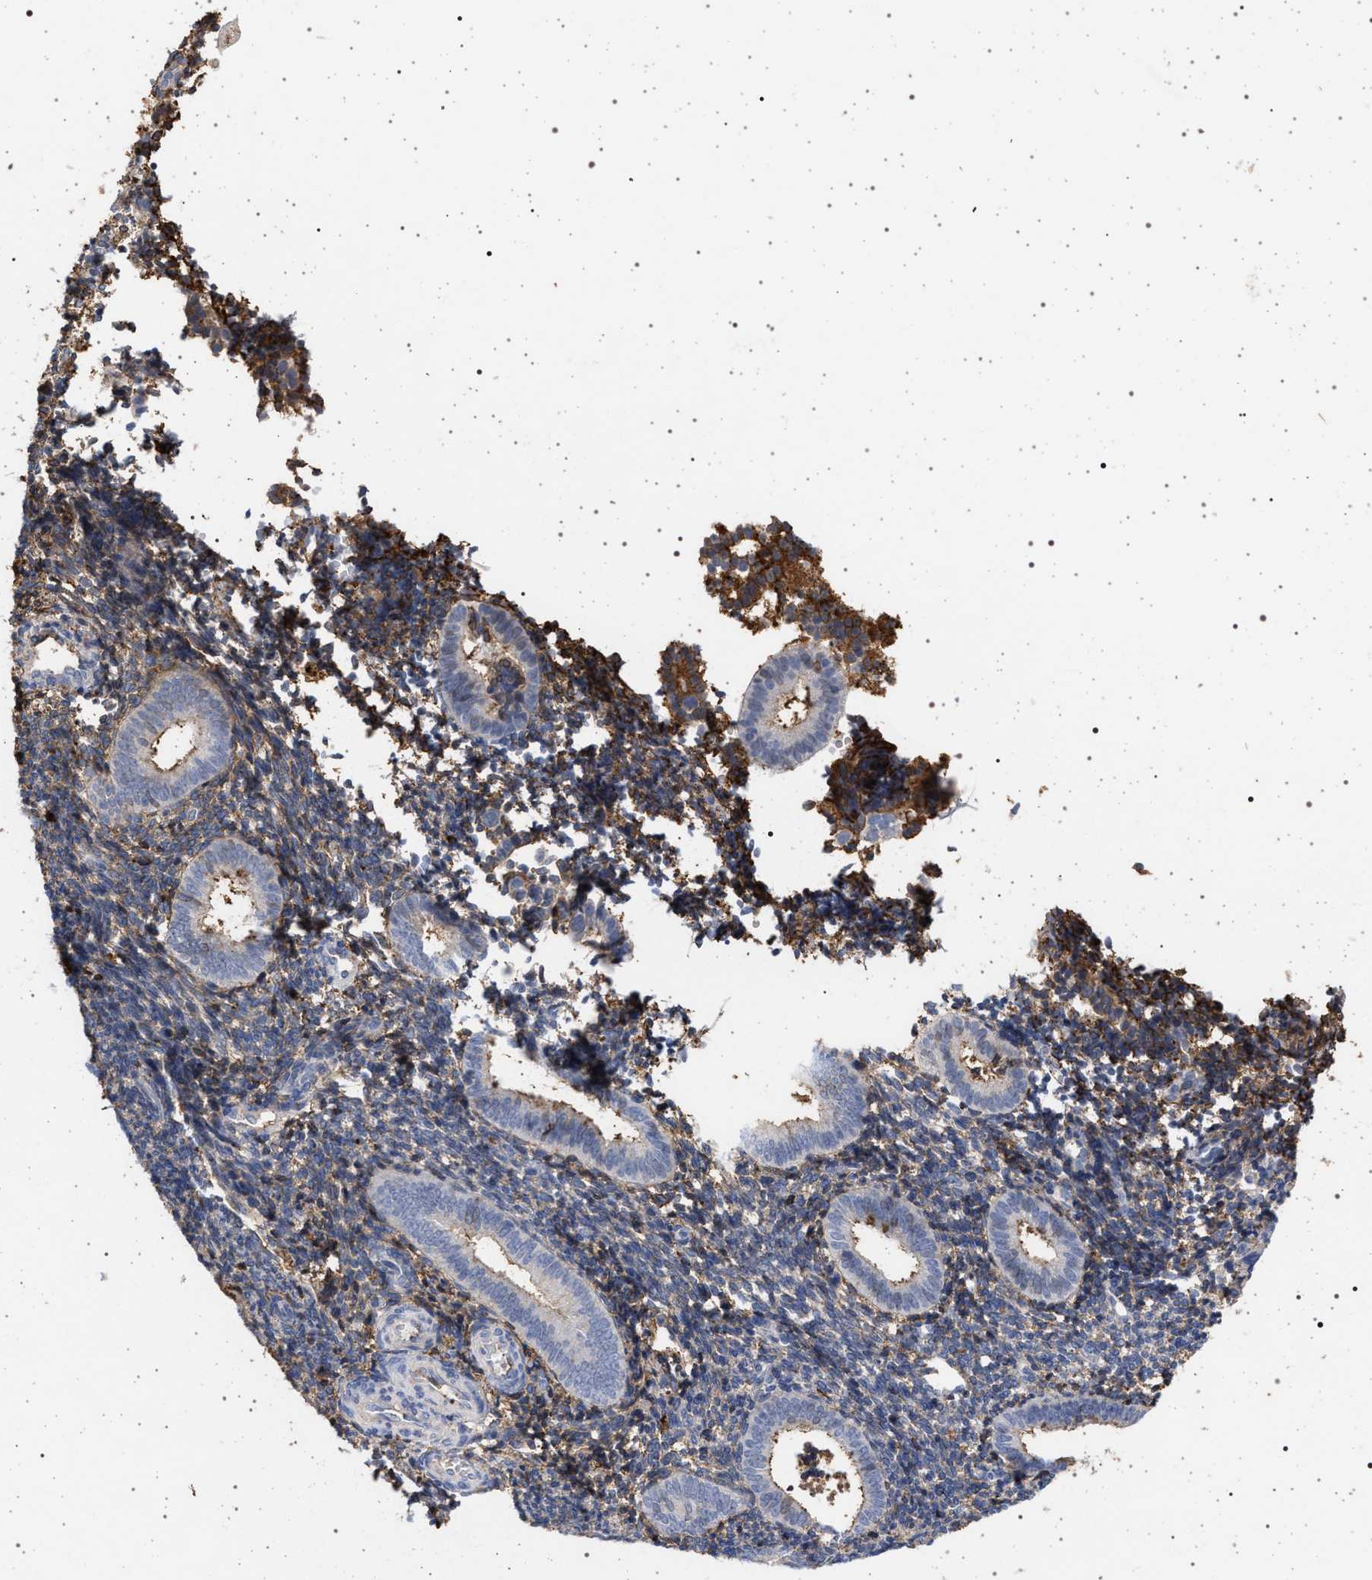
{"staining": {"intensity": "moderate", "quantity": "25%-75%", "location": "cytoplasmic/membranous"}, "tissue": "endometrium", "cell_type": "Cells in endometrial stroma", "image_type": "normal", "snomed": [{"axis": "morphology", "description": "Normal tissue, NOS"}, {"axis": "topography", "description": "Uterus"}, {"axis": "topography", "description": "Endometrium"}], "caption": "Normal endometrium exhibits moderate cytoplasmic/membranous expression in about 25%-75% of cells in endometrial stroma, visualized by immunohistochemistry.", "gene": "PLG", "patient": {"sex": "female", "age": 33}}